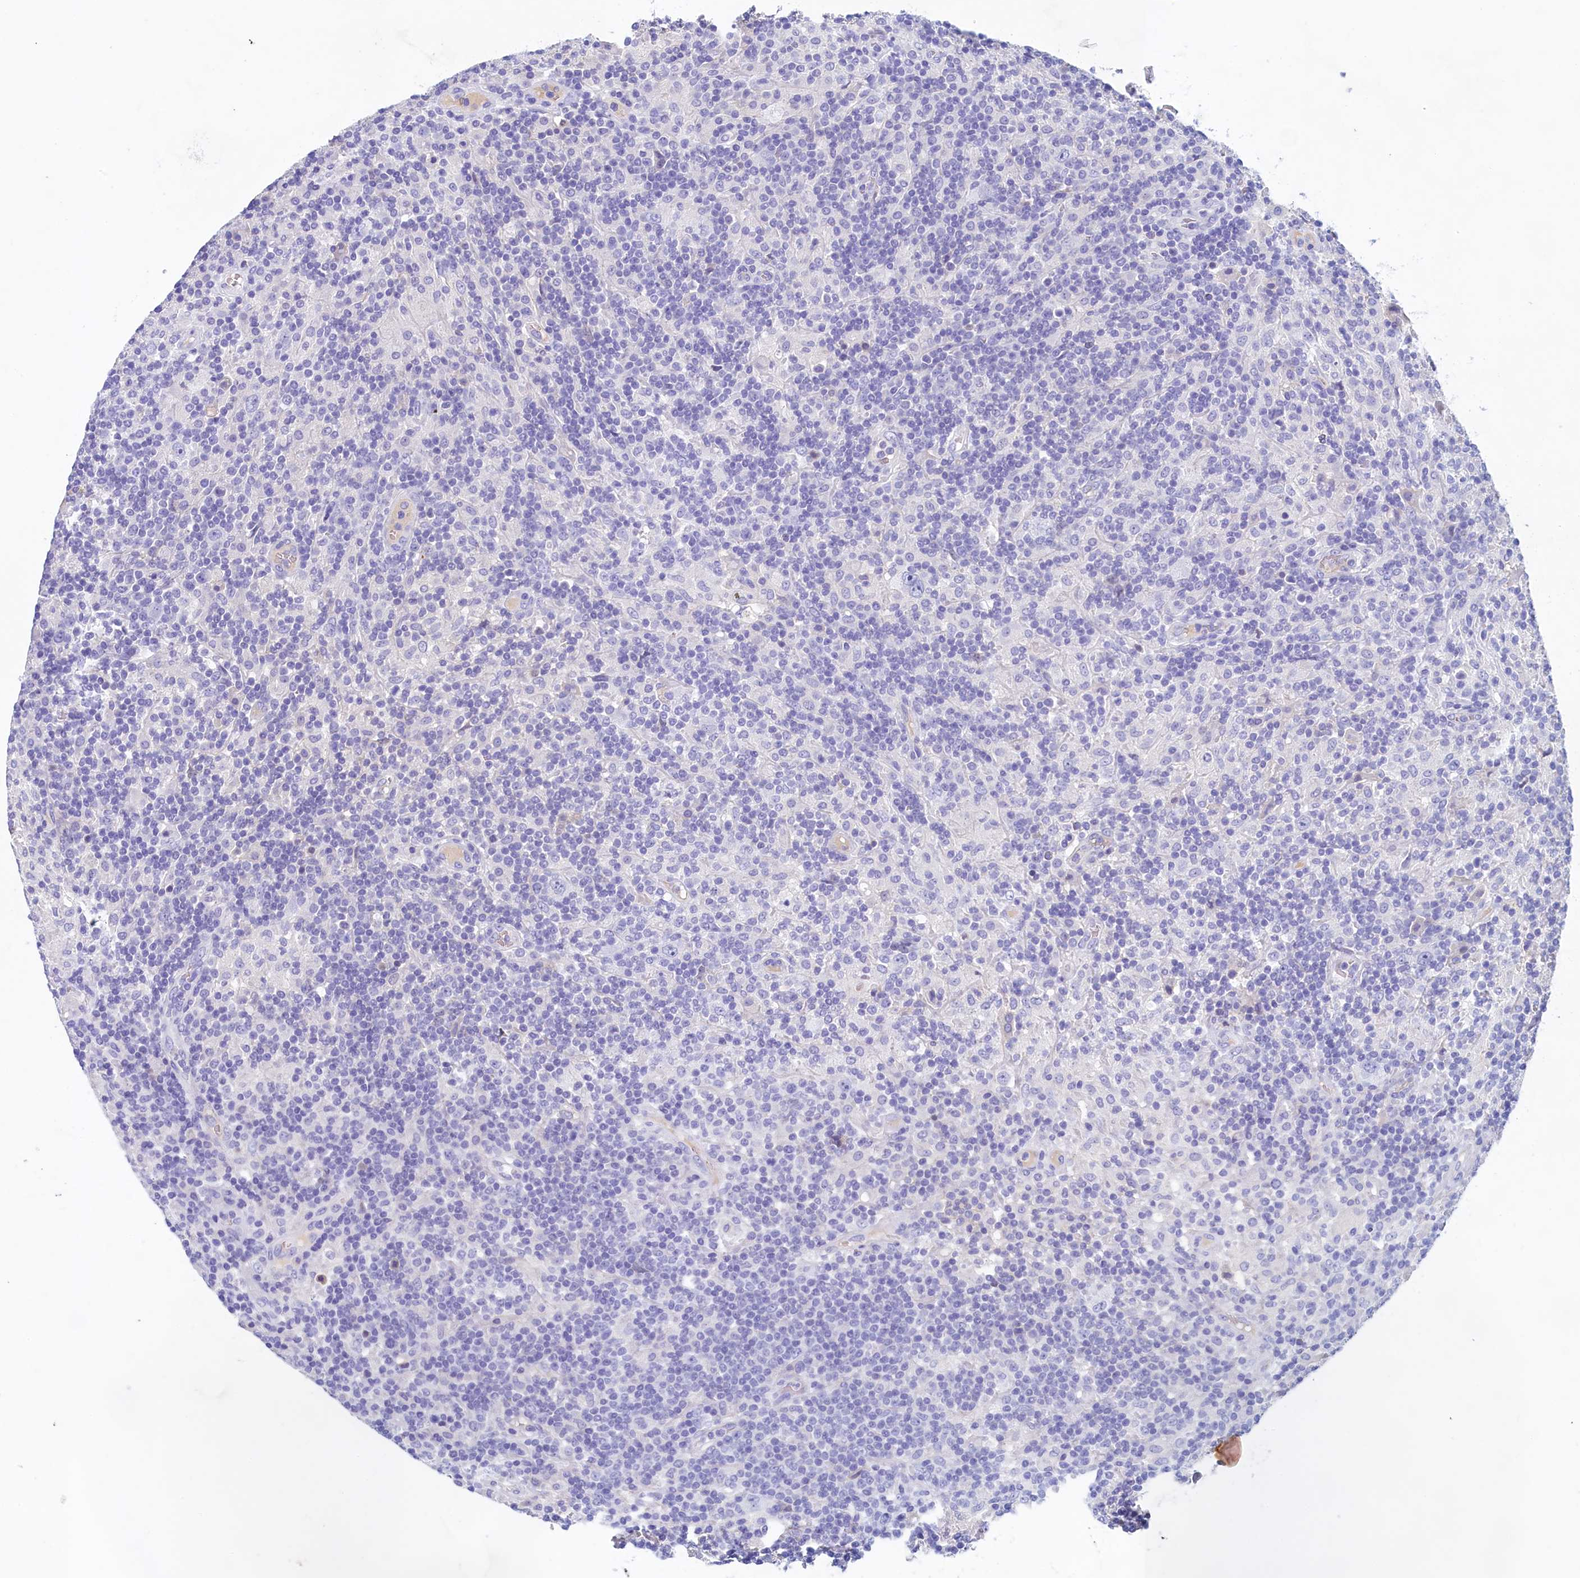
{"staining": {"intensity": "negative", "quantity": "none", "location": "none"}, "tissue": "lymphoma", "cell_type": "Tumor cells", "image_type": "cancer", "snomed": [{"axis": "morphology", "description": "Hodgkin's disease, NOS"}, {"axis": "topography", "description": "Lymph node"}], "caption": "Hodgkin's disease was stained to show a protein in brown. There is no significant staining in tumor cells.", "gene": "GUCA1C", "patient": {"sex": "male", "age": 70}}